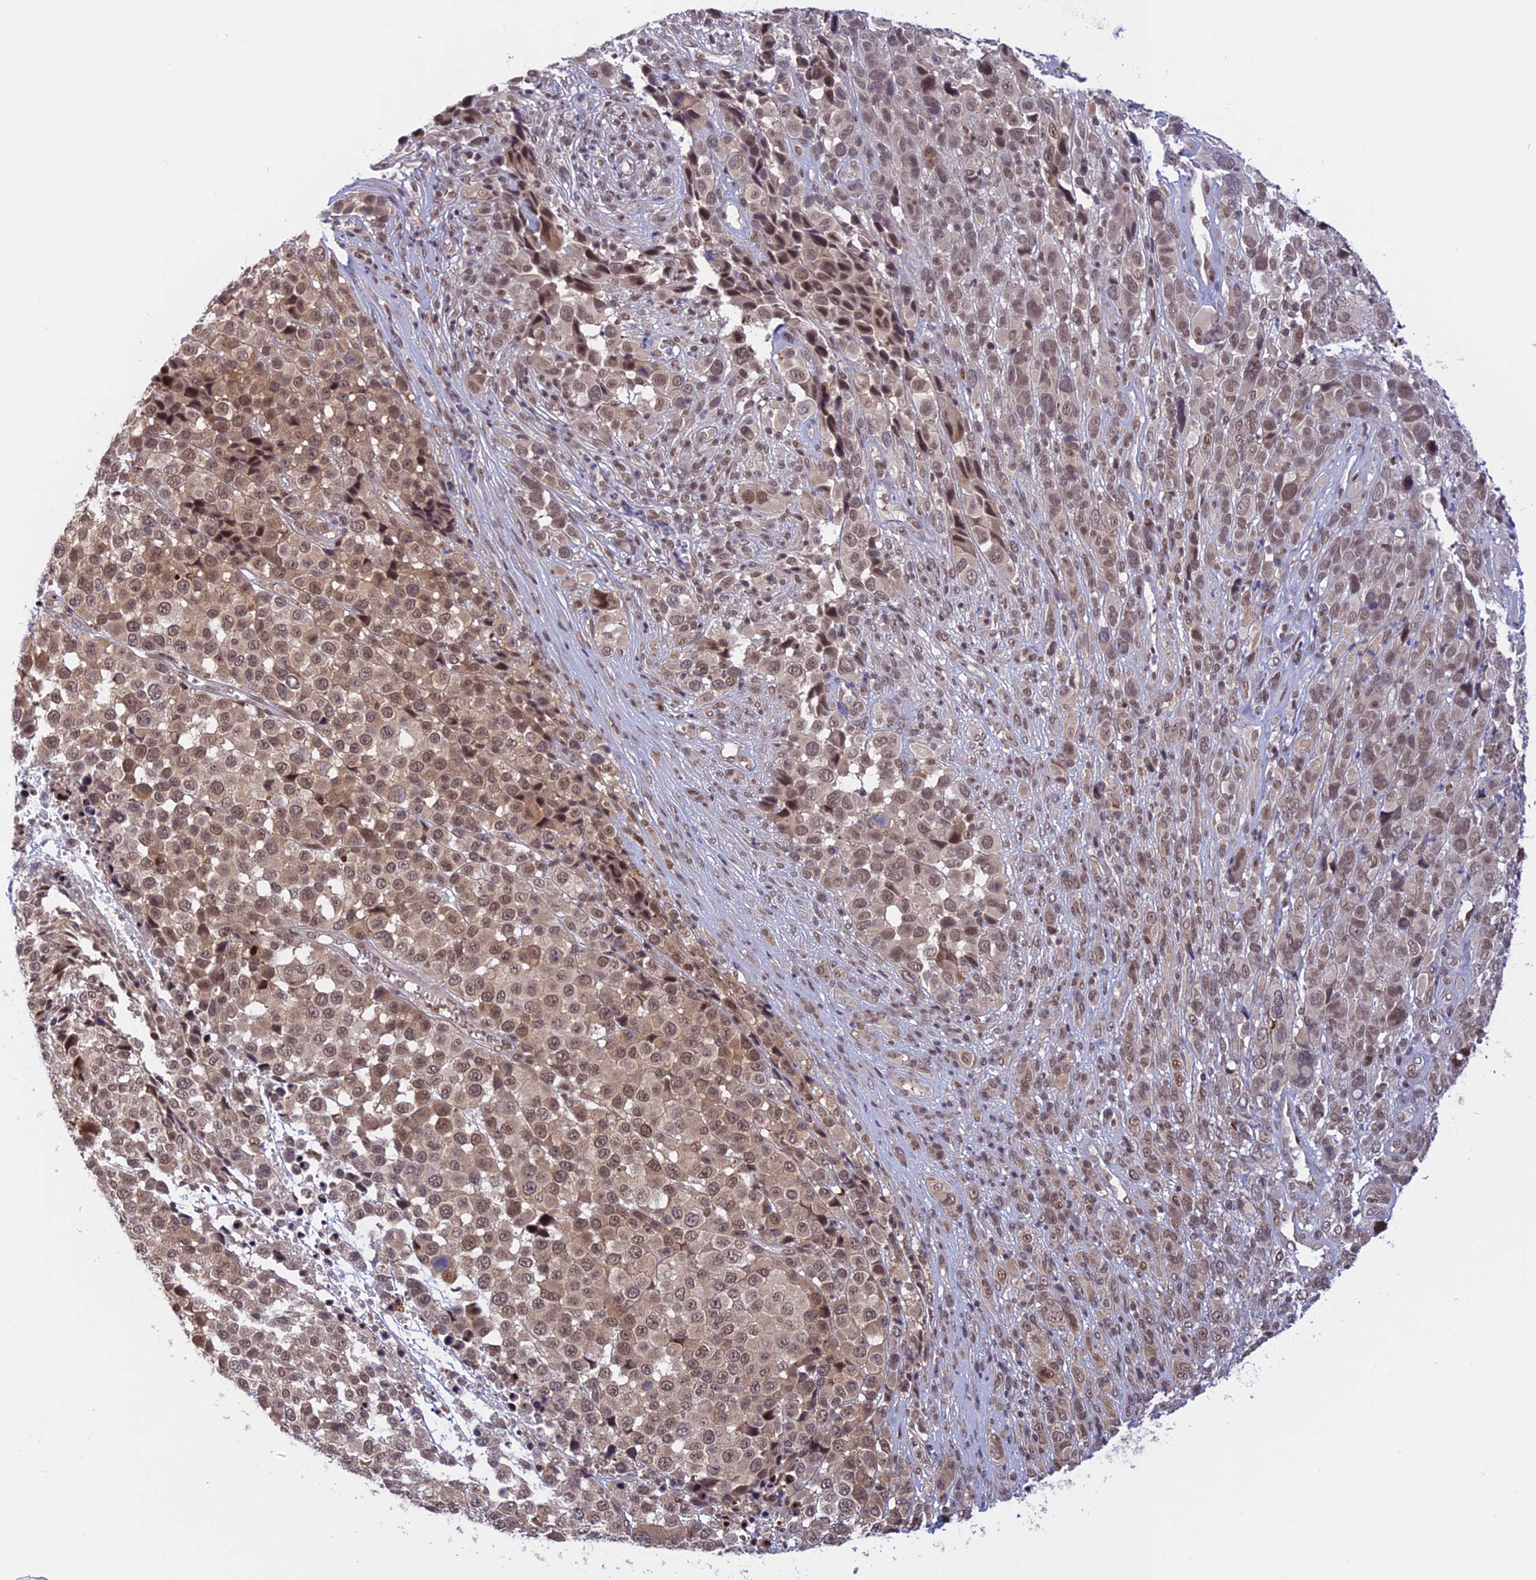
{"staining": {"intensity": "moderate", "quantity": "25%-75%", "location": "nuclear"}, "tissue": "melanoma", "cell_type": "Tumor cells", "image_type": "cancer", "snomed": [{"axis": "morphology", "description": "Malignant melanoma, NOS"}, {"axis": "topography", "description": "Skin of trunk"}], "caption": "Immunohistochemical staining of malignant melanoma displays medium levels of moderate nuclear protein expression in about 25%-75% of tumor cells.", "gene": "POLR2C", "patient": {"sex": "male", "age": 71}}